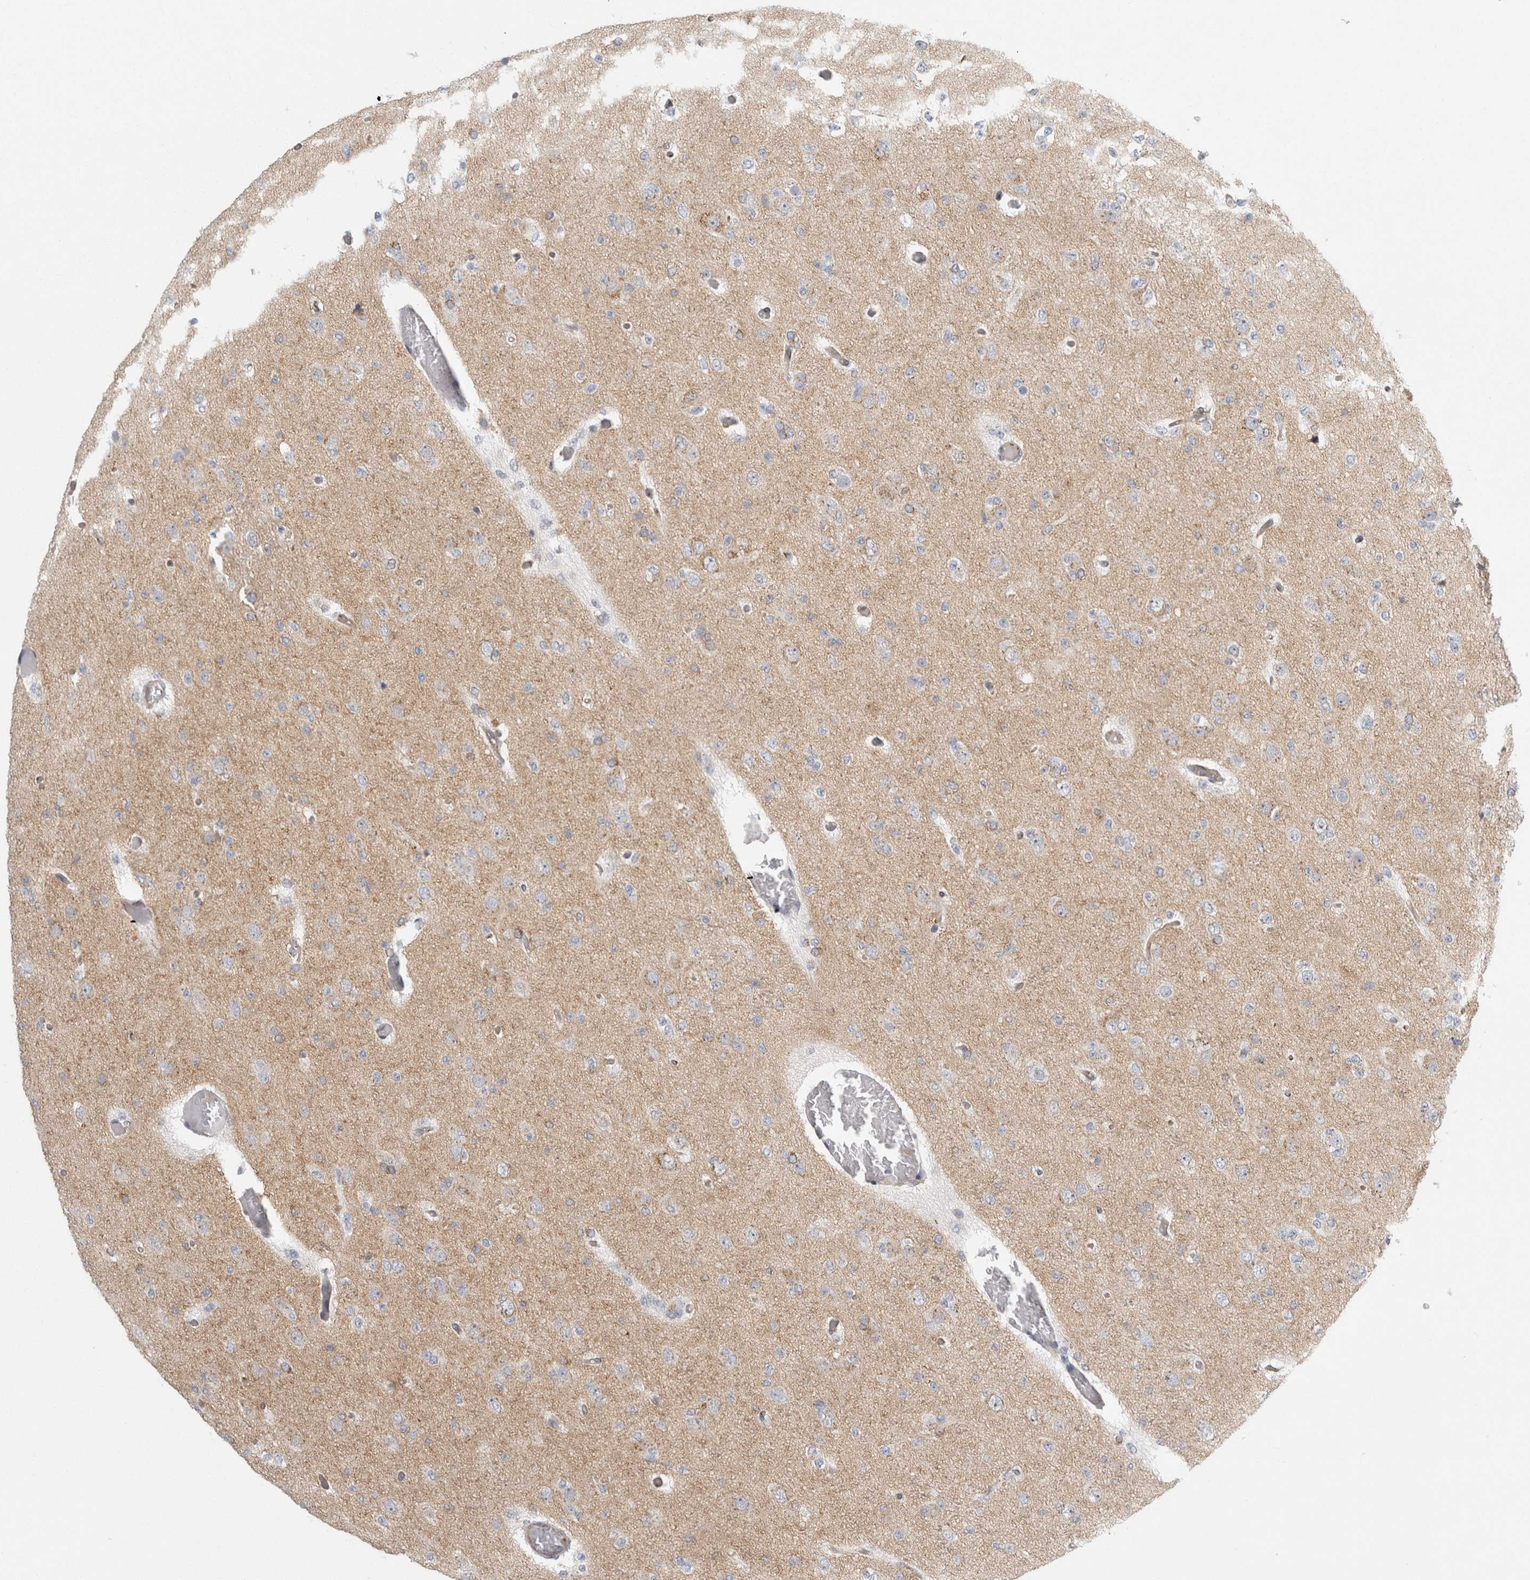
{"staining": {"intensity": "negative", "quantity": "none", "location": "none"}, "tissue": "glioma", "cell_type": "Tumor cells", "image_type": "cancer", "snomed": [{"axis": "morphology", "description": "Glioma, malignant, Low grade"}, {"axis": "topography", "description": "Brain"}], "caption": "Human malignant glioma (low-grade) stained for a protein using IHC reveals no positivity in tumor cells.", "gene": "PEX6", "patient": {"sex": "female", "age": 22}}